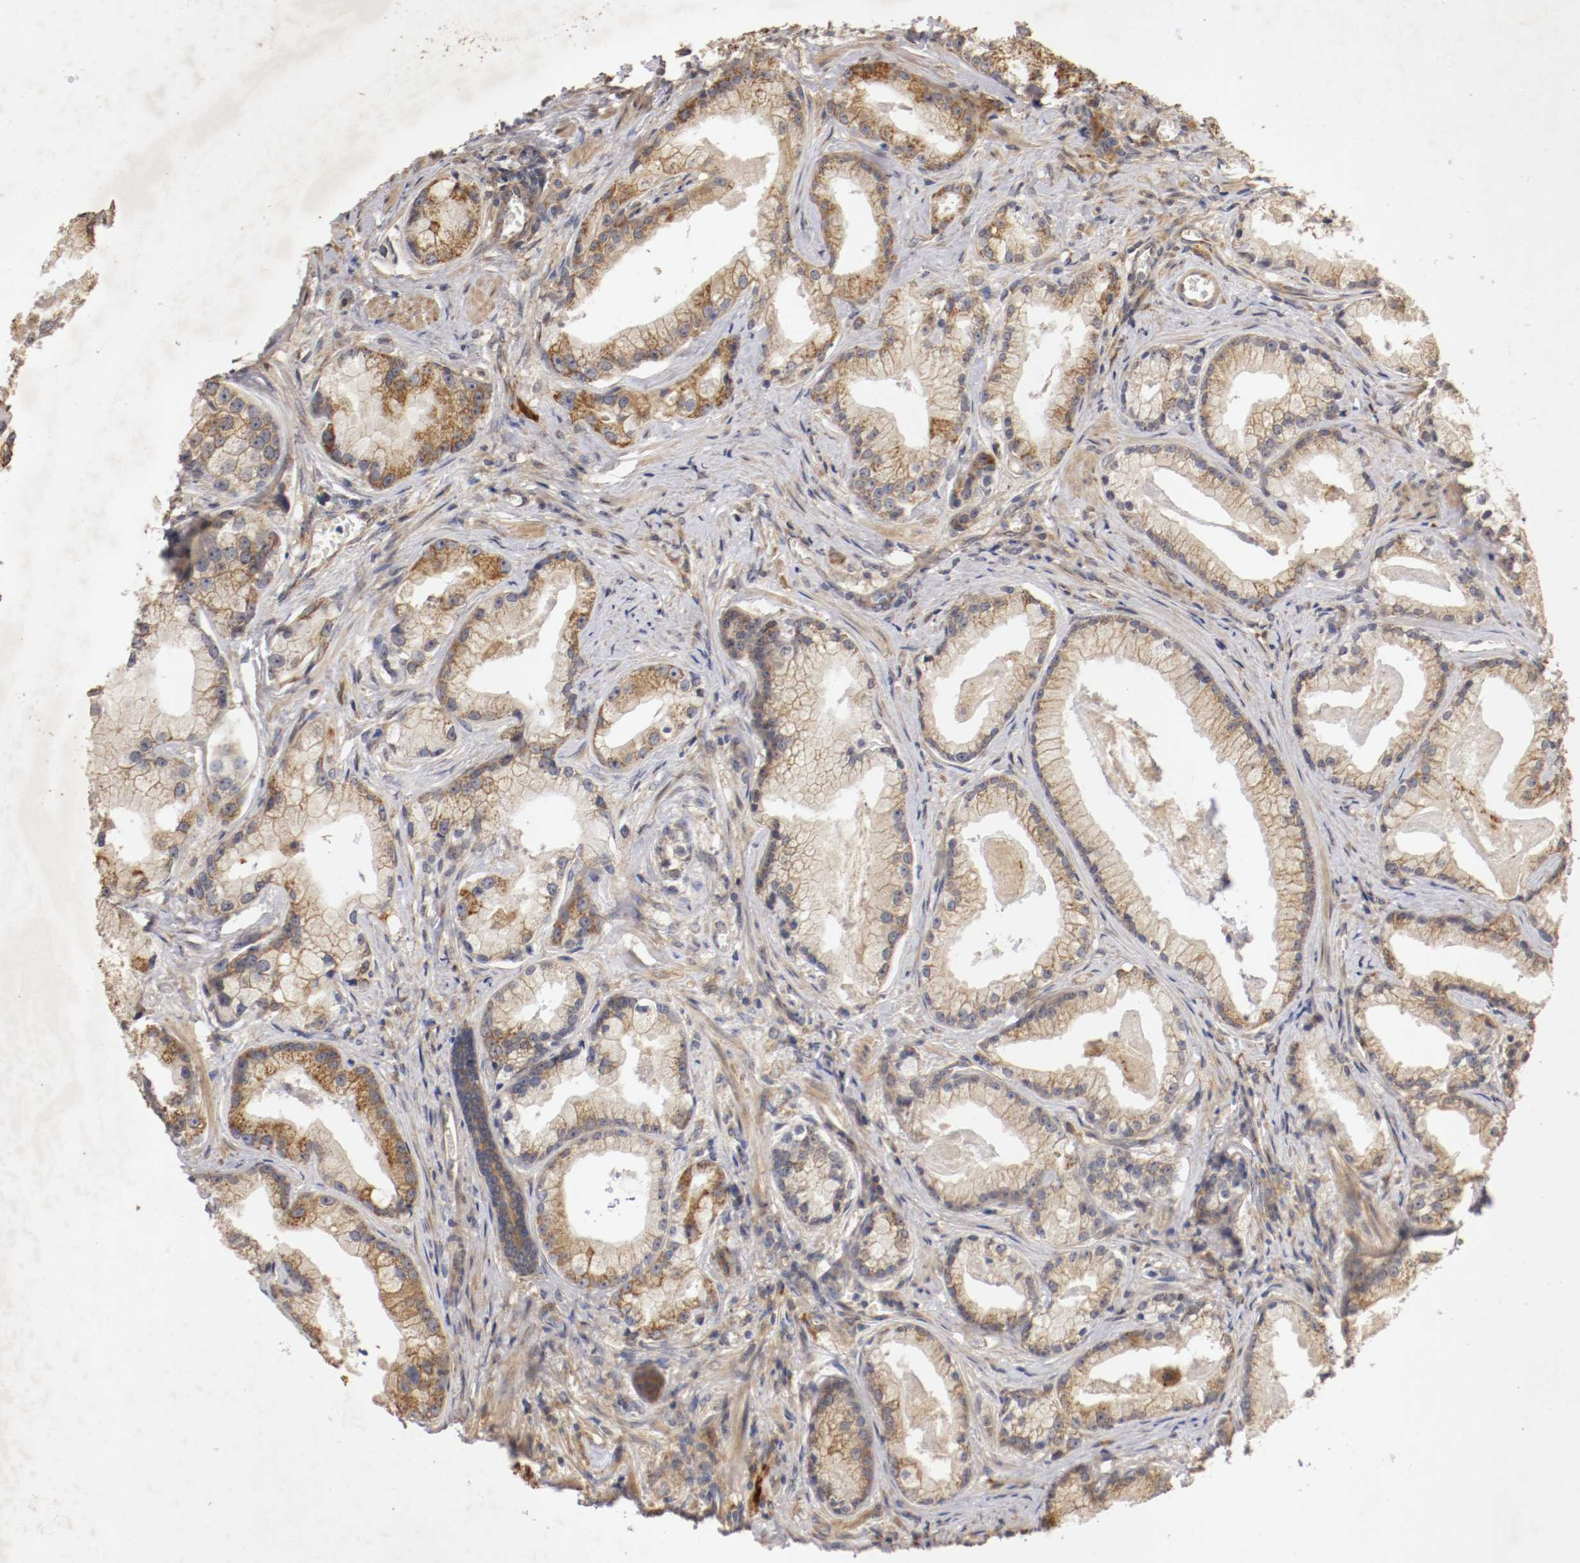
{"staining": {"intensity": "strong", "quantity": ">75%", "location": "cytoplasmic/membranous"}, "tissue": "prostate cancer", "cell_type": "Tumor cells", "image_type": "cancer", "snomed": [{"axis": "morphology", "description": "Adenocarcinoma, Low grade"}, {"axis": "topography", "description": "Prostate"}], "caption": "Prostate cancer (low-grade adenocarcinoma) stained with a protein marker exhibits strong staining in tumor cells.", "gene": "VEZT", "patient": {"sex": "male", "age": 59}}